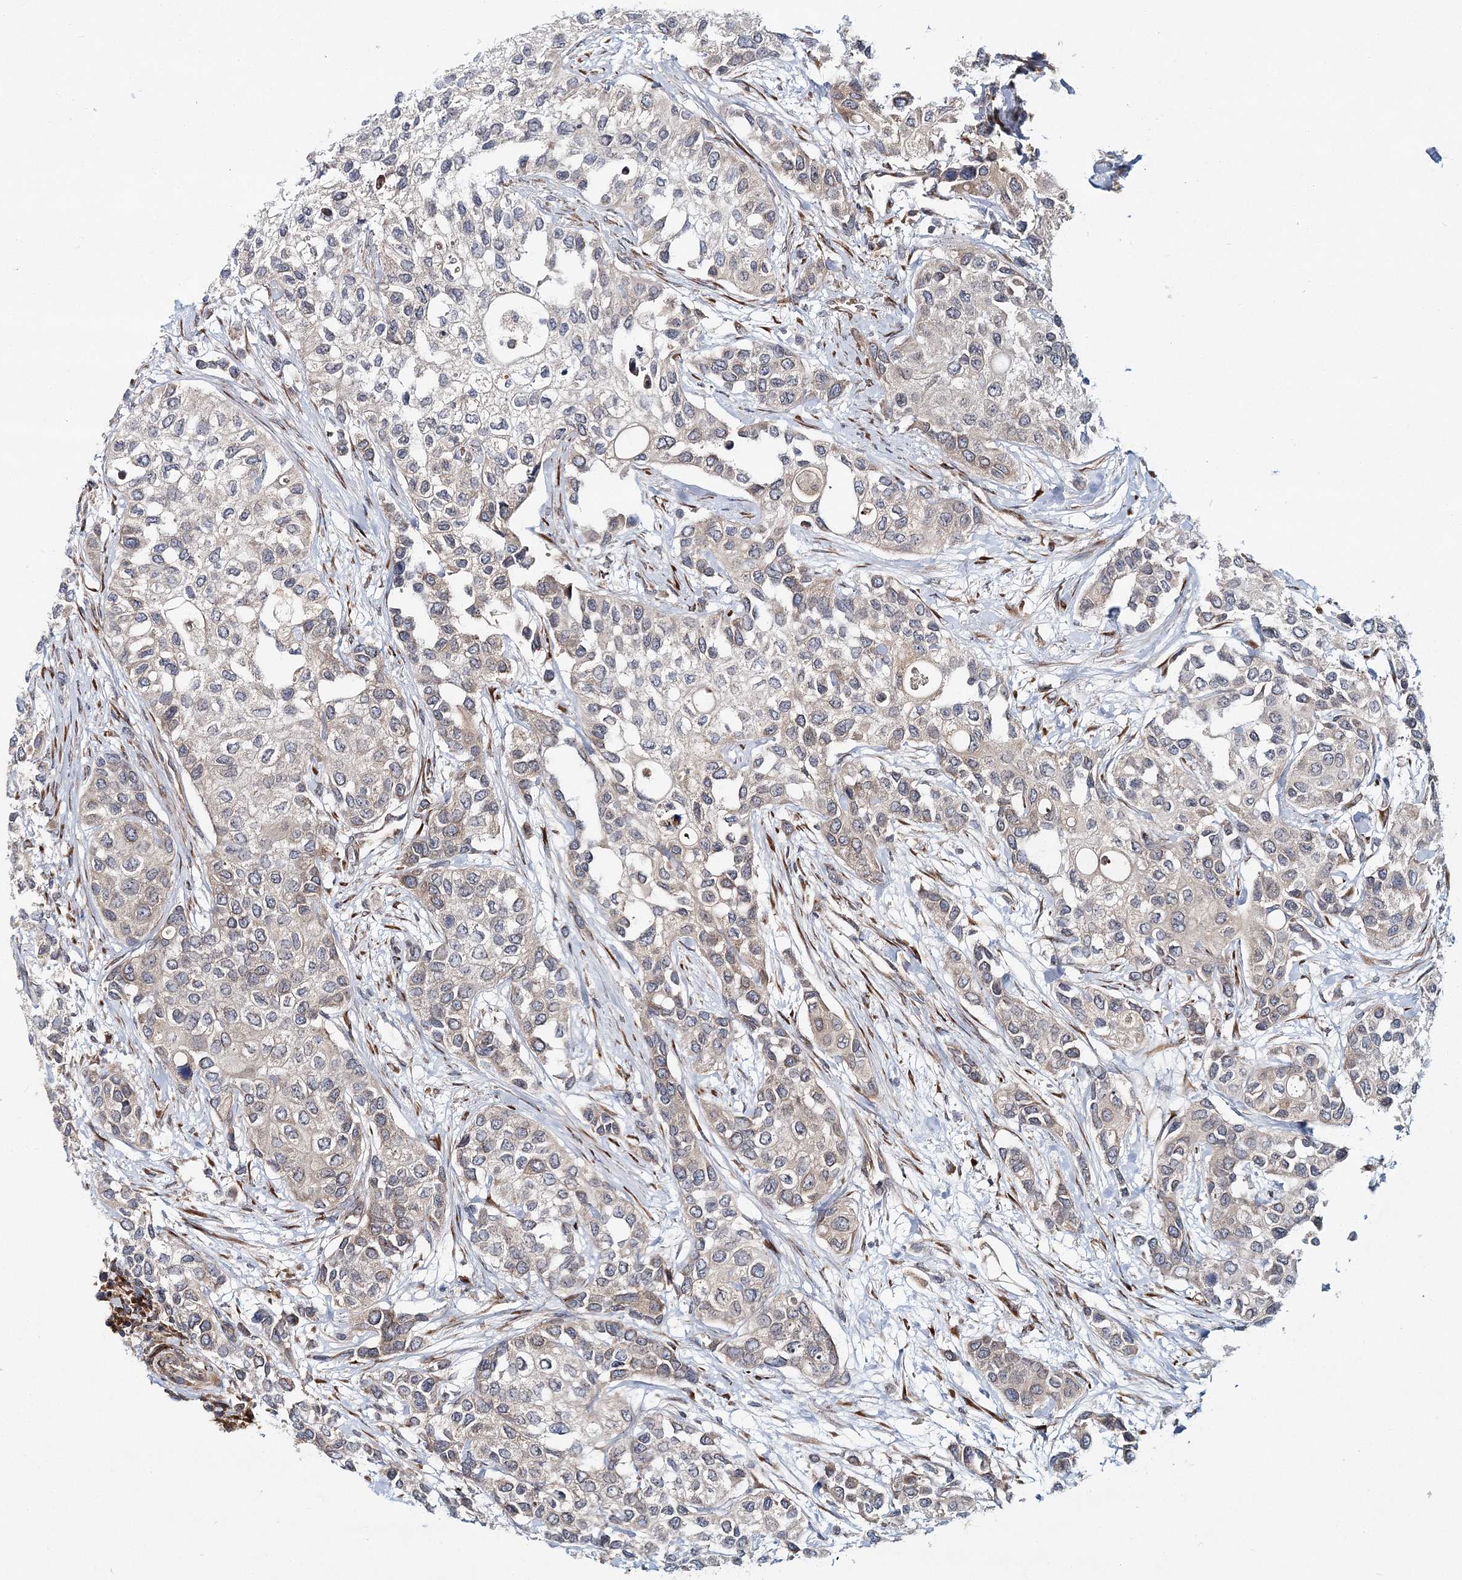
{"staining": {"intensity": "negative", "quantity": "none", "location": "none"}, "tissue": "urothelial cancer", "cell_type": "Tumor cells", "image_type": "cancer", "snomed": [{"axis": "morphology", "description": "Normal tissue, NOS"}, {"axis": "morphology", "description": "Urothelial carcinoma, High grade"}, {"axis": "topography", "description": "Vascular tissue"}, {"axis": "topography", "description": "Urinary bladder"}], "caption": "Urothelial cancer was stained to show a protein in brown. There is no significant staining in tumor cells. The staining is performed using DAB (3,3'-diaminobenzidine) brown chromogen with nuclei counter-stained in using hematoxylin.", "gene": "NBAS", "patient": {"sex": "female", "age": 56}}